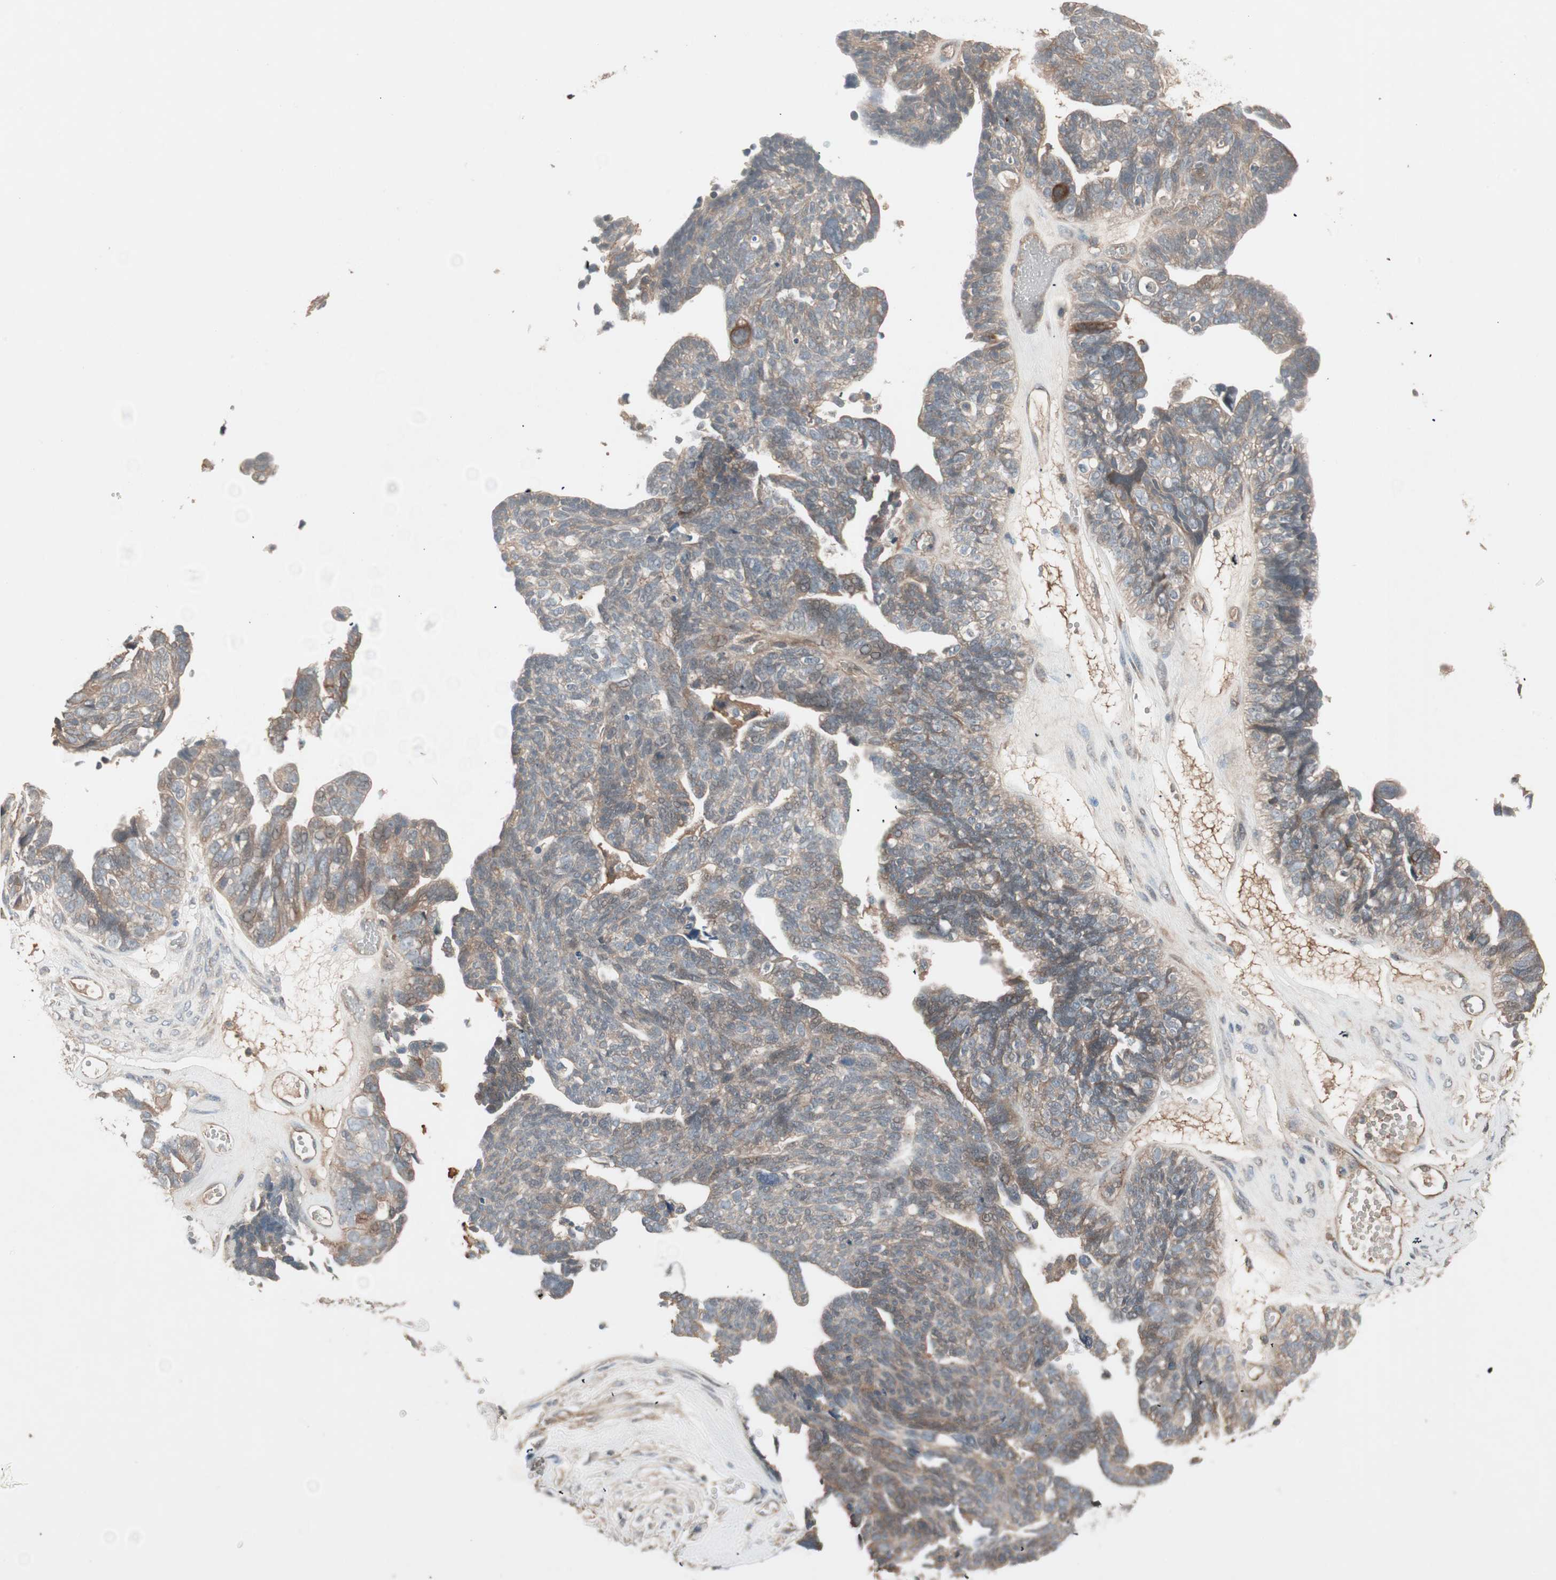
{"staining": {"intensity": "weak", "quantity": ">75%", "location": "cytoplasmic/membranous"}, "tissue": "ovarian cancer", "cell_type": "Tumor cells", "image_type": "cancer", "snomed": [{"axis": "morphology", "description": "Cystadenocarcinoma, serous, NOS"}, {"axis": "topography", "description": "Ovary"}], "caption": "IHC of human serous cystadenocarcinoma (ovarian) demonstrates low levels of weak cytoplasmic/membranous positivity in approximately >75% of tumor cells. (brown staining indicates protein expression, while blue staining denotes nuclei).", "gene": "TFPI", "patient": {"sex": "female", "age": 79}}